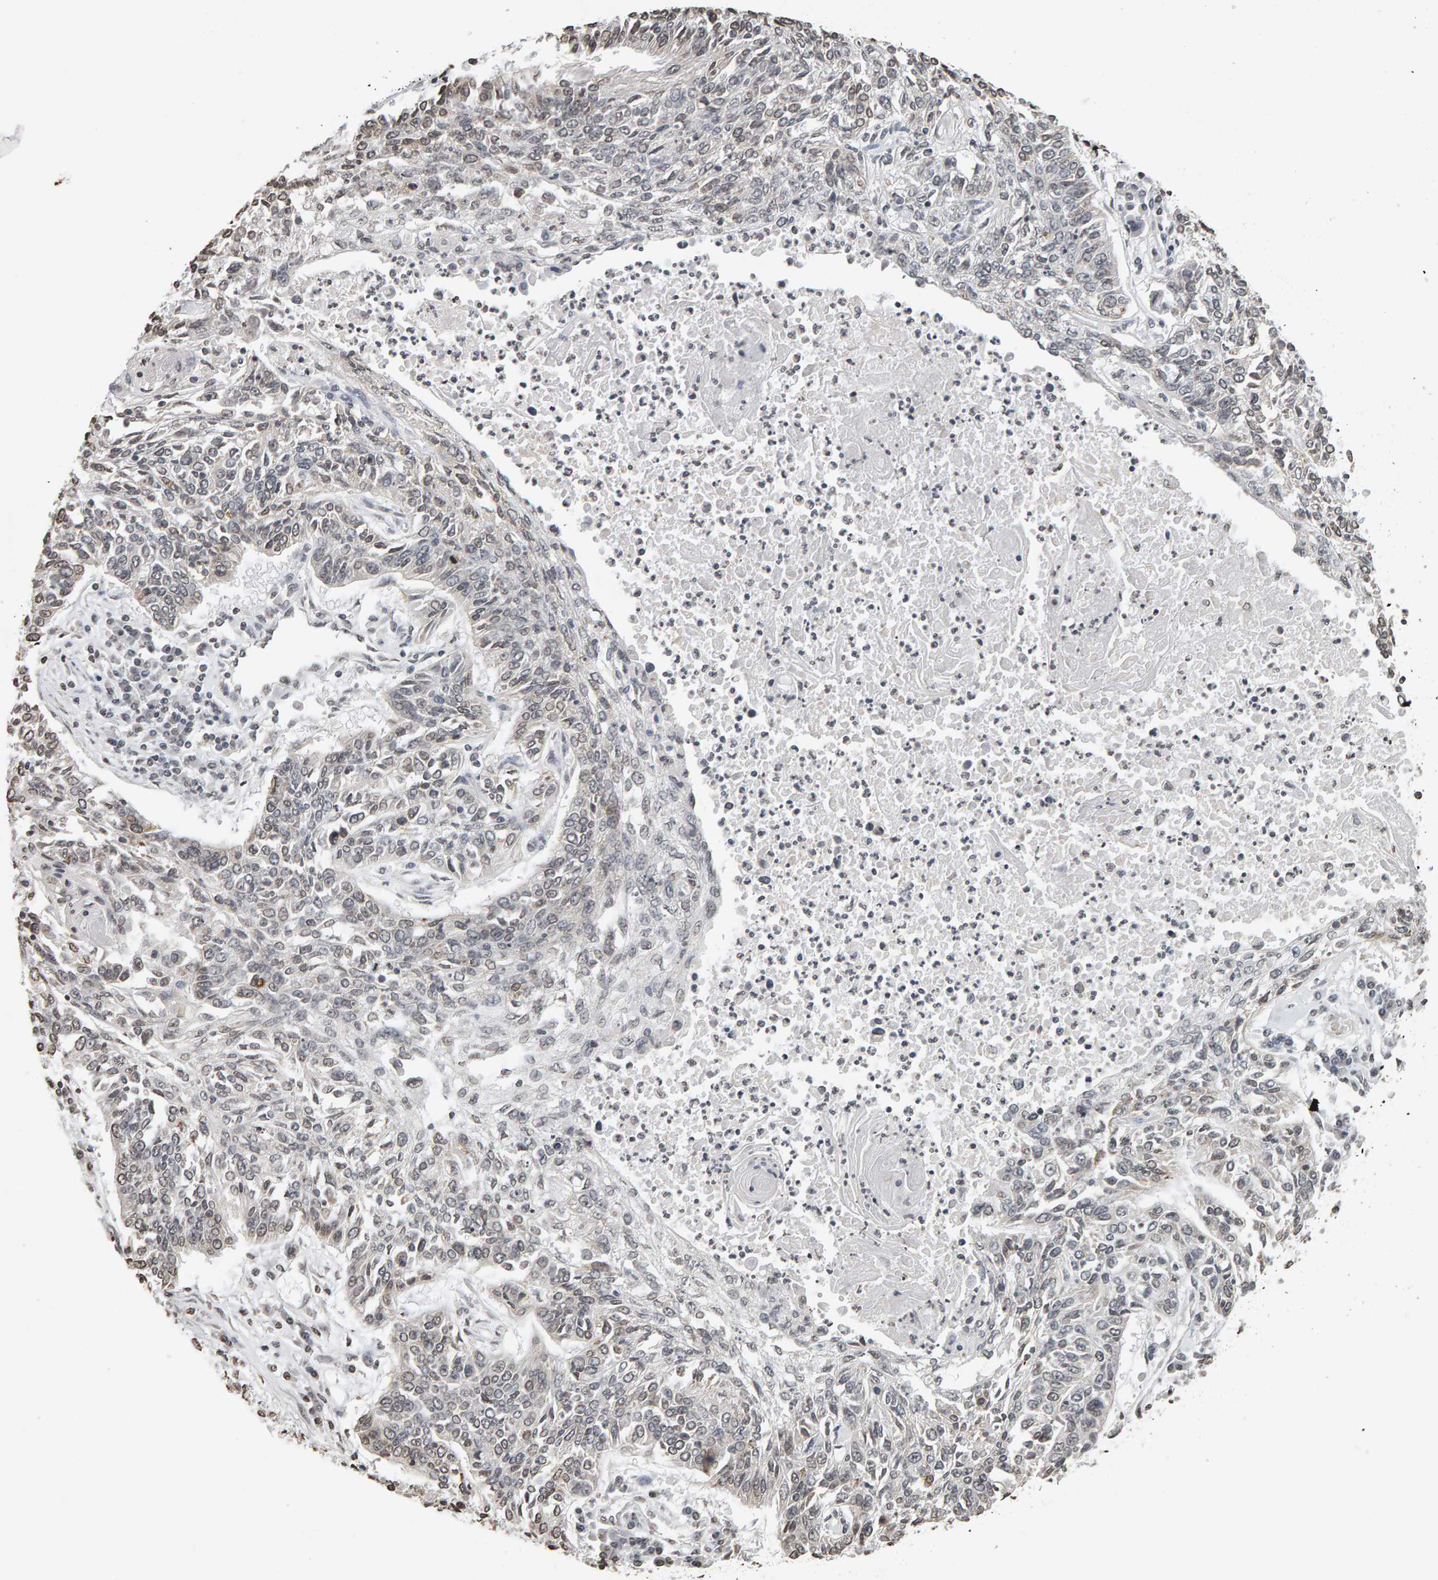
{"staining": {"intensity": "weak", "quantity": "<25%", "location": "cytoplasmic/membranous"}, "tissue": "lung cancer", "cell_type": "Tumor cells", "image_type": "cancer", "snomed": [{"axis": "morphology", "description": "Normal tissue, NOS"}, {"axis": "morphology", "description": "Squamous cell carcinoma, NOS"}, {"axis": "topography", "description": "Cartilage tissue"}, {"axis": "topography", "description": "Bronchus"}, {"axis": "topography", "description": "Lung"}], "caption": "High power microscopy photomicrograph of an IHC photomicrograph of lung squamous cell carcinoma, revealing no significant expression in tumor cells.", "gene": "AFF4", "patient": {"sex": "female", "age": 49}}